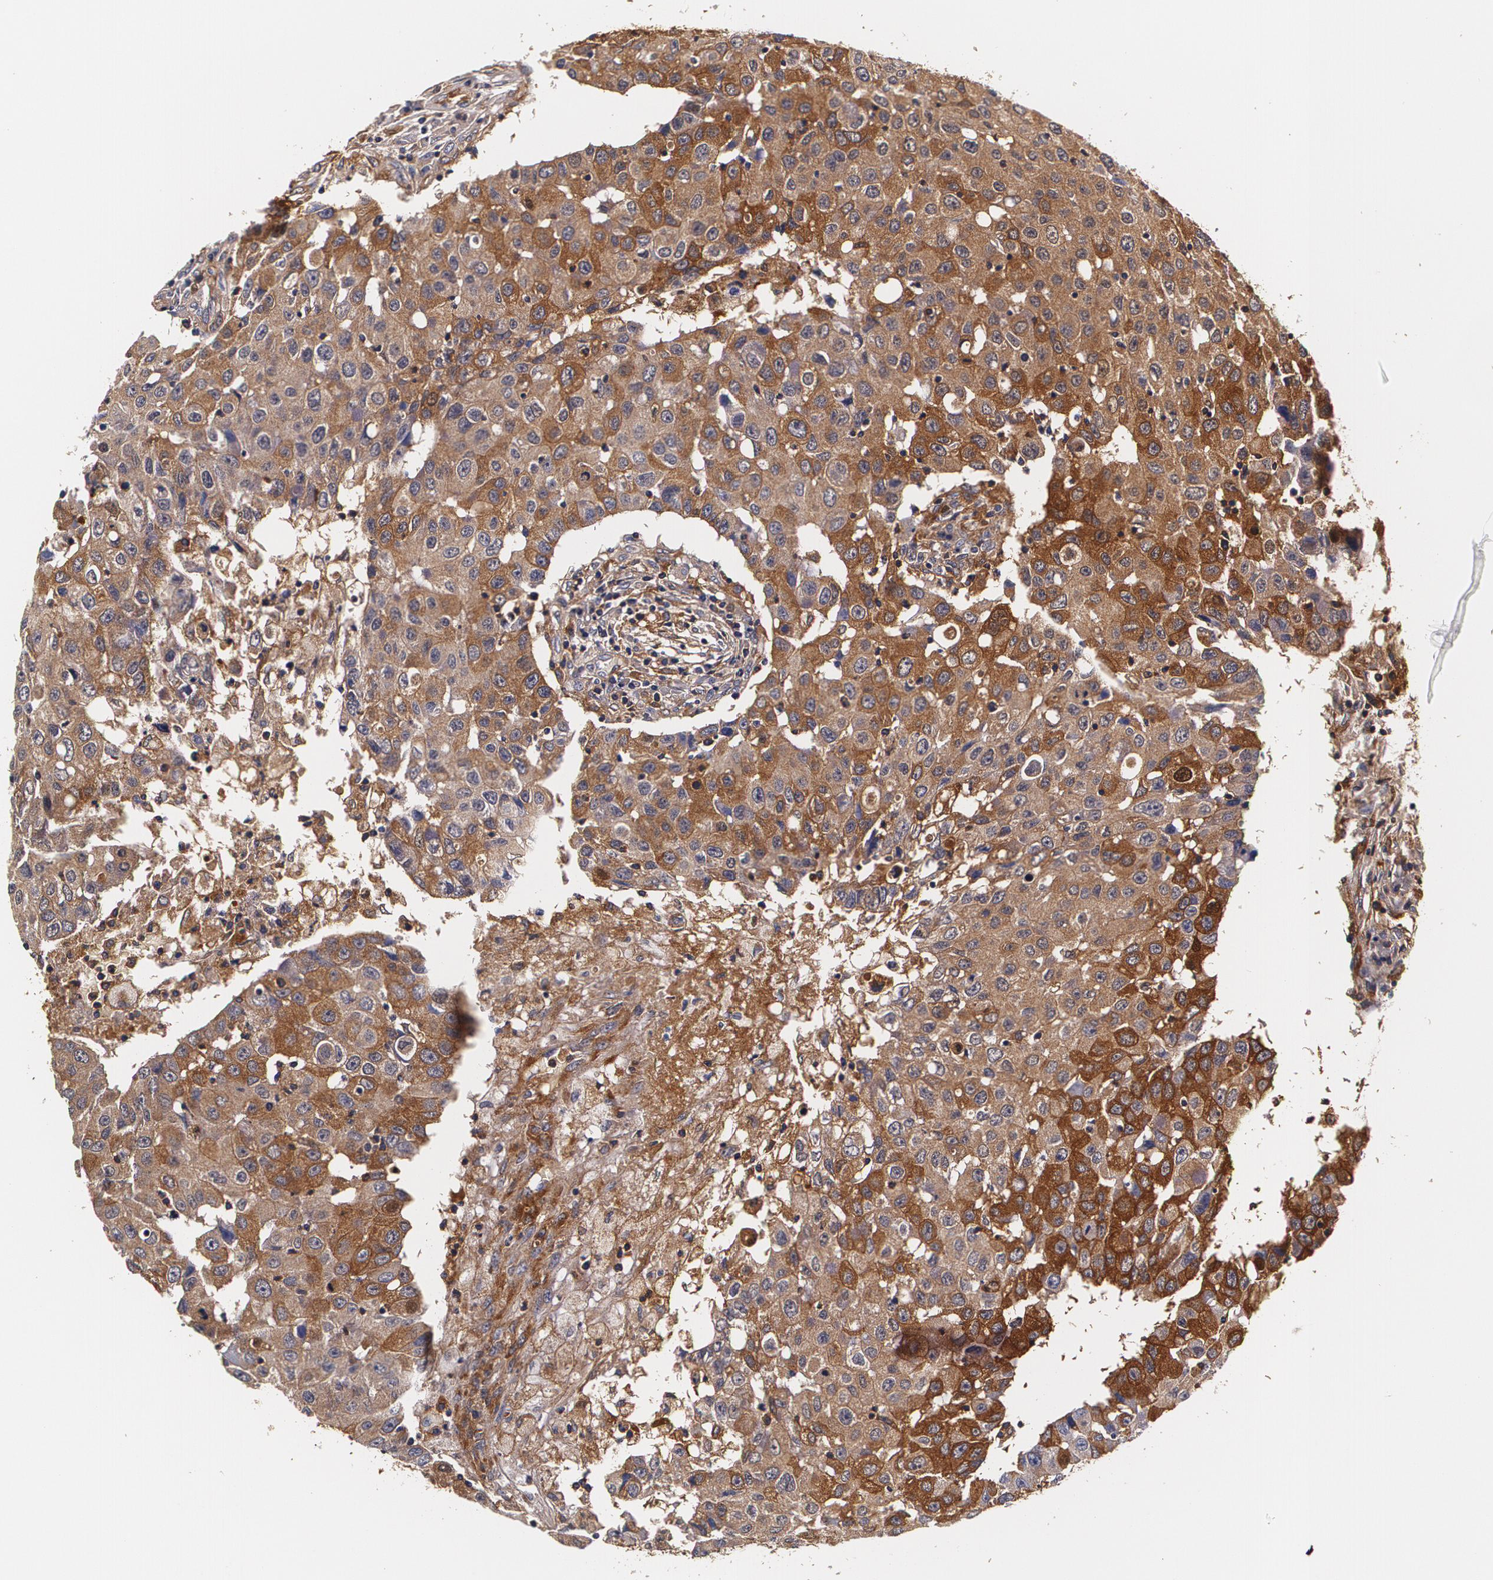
{"staining": {"intensity": "moderate", "quantity": ">75%", "location": "cytoplasmic/membranous"}, "tissue": "breast cancer", "cell_type": "Tumor cells", "image_type": "cancer", "snomed": [{"axis": "morphology", "description": "Duct carcinoma"}, {"axis": "topography", "description": "Breast"}], "caption": "The micrograph demonstrates staining of breast cancer (invasive ductal carcinoma), revealing moderate cytoplasmic/membranous protein expression (brown color) within tumor cells. (brown staining indicates protein expression, while blue staining denotes nuclei).", "gene": "TTR", "patient": {"sex": "female", "age": 27}}